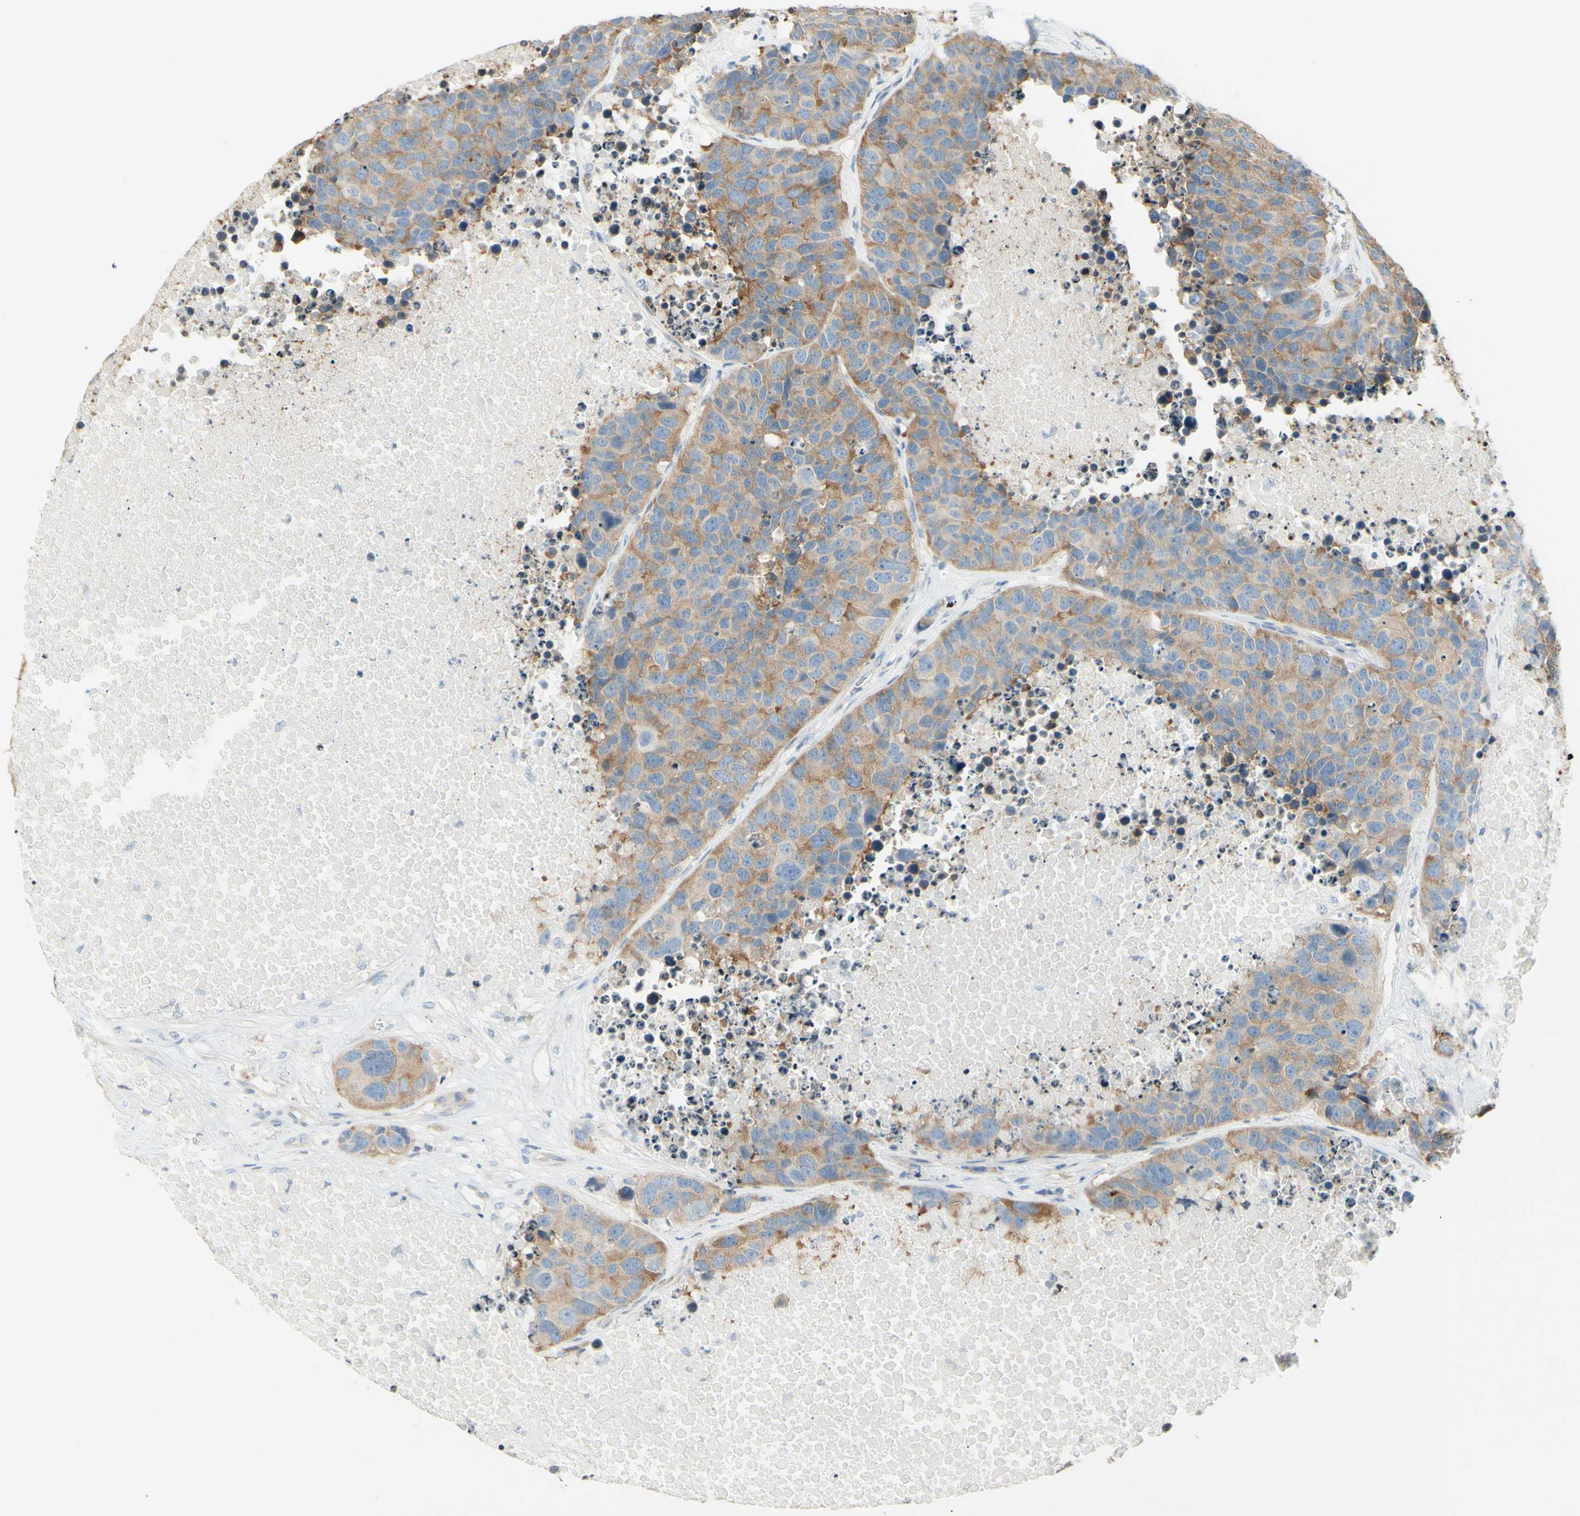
{"staining": {"intensity": "moderate", "quantity": "25%-75%", "location": "cytoplasmic/membranous"}, "tissue": "carcinoid", "cell_type": "Tumor cells", "image_type": "cancer", "snomed": [{"axis": "morphology", "description": "Carcinoid, malignant, NOS"}, {"axis": "topography", "description": "Lung"}], "caption": "Carcinoid stained with a protein marker displays moderate staining in tumor cells.", "gene": "MAP1B", "patient": {"sex": "male", "age": 60}}